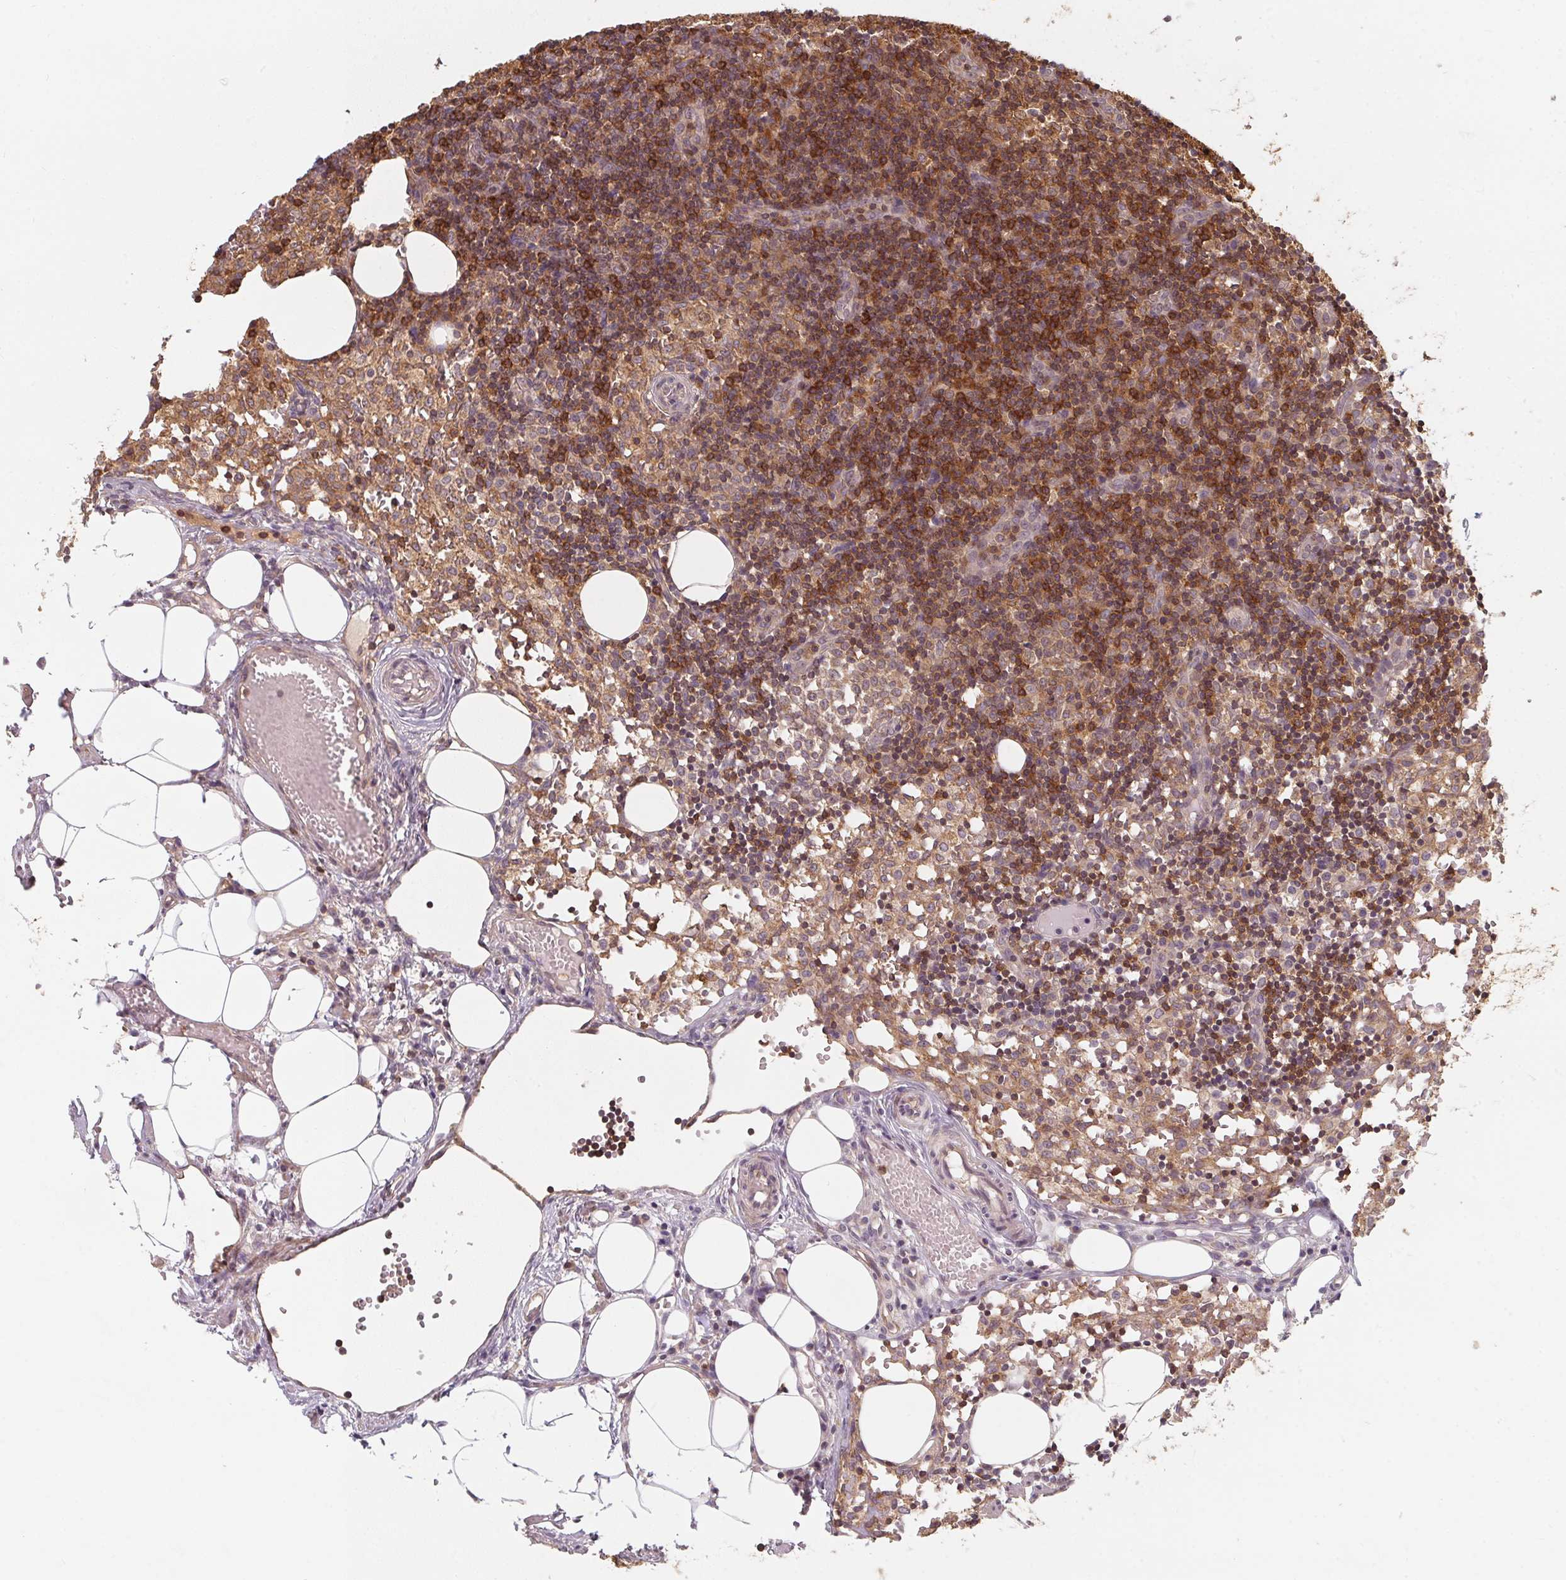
{"staining": {"intensity": "moderate", "quantity": ">75%", "location": "cytoplasmic/membranous"}, "tissue": "lymph node", "cell_type": "Germinal center cells", "image_type": "normal", "snomed": [{"axis": "morphology", "description": "Normal tissue, NOS"}, {"axis": "topography", "description": "Lymph node"}], "caption": "Protein positivity by IHC reveals moderate cytoplasmic/membranous expression in approximately >75% of germinal center cells in unremarkable lymph node.", "gene": "ANKRD13A", "patient": {"sex": "female", "age": 41}}